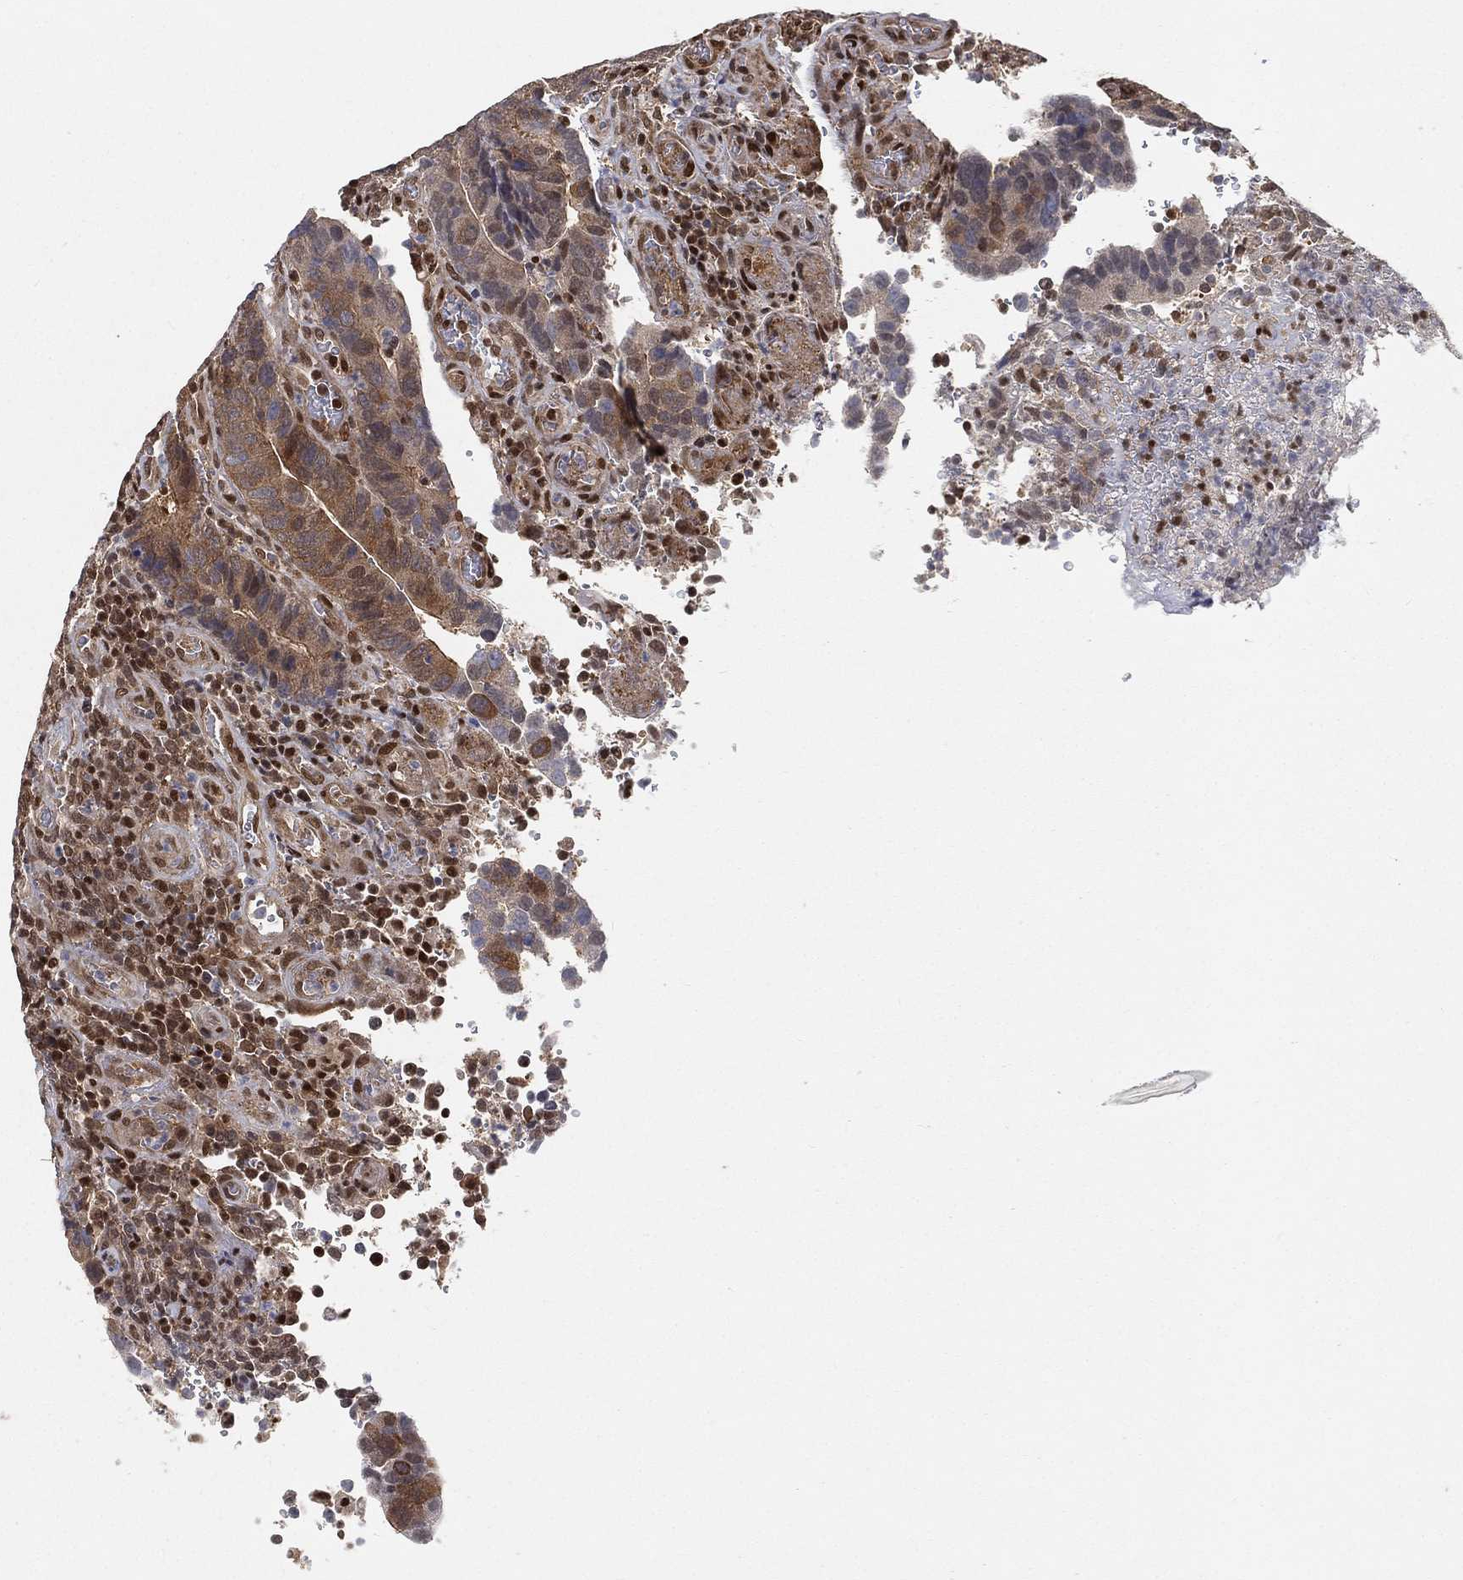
{"staining": {"intensity": "moderate", "quantity": ">75%", "location": "cytoplasmic/membranous"}, "tissue": "colorectal cancer", "cell_type": "Tumor cells", "image_type": "cancer", "snomed": [{"axis": "morphology", "description": "Adenocarcinoma, NOS"}, {"axis": "topography", "description": "Colon"}], "caption": "This is a photomicrograph of immunohistochemistry (IHC) staining of adenocarcinoma (colorectal), which shows moderate positivity in the cytoplasmic/membranous of tumor cells.", "gene": "CRTC3", "patient": {"sex": "female", "age": 56}}